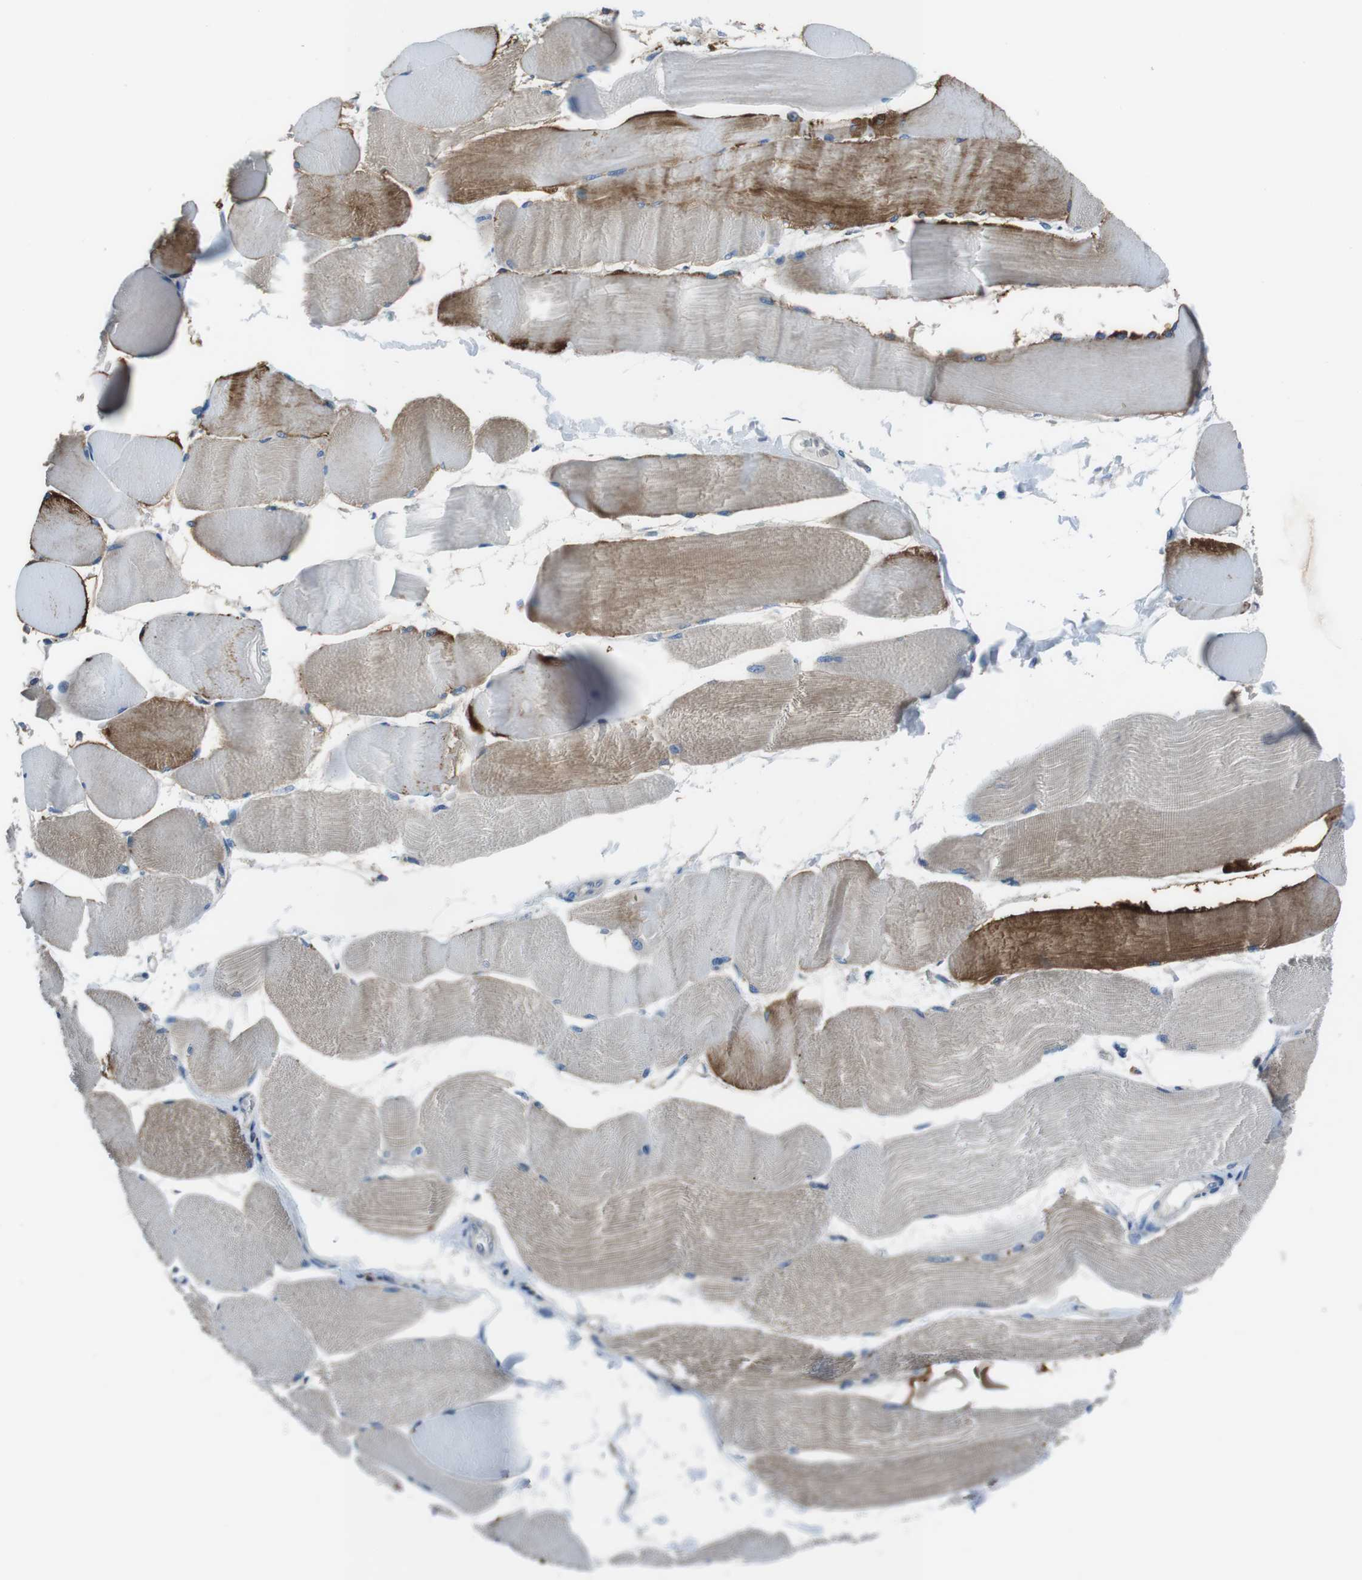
{"staining": {"intensity": "moderate", "quantity": "<25%", "location": "cytoplasmic/membranous"}, "tissue": "skeletal muscle", "cell_type": "Myocytes", "image_type": "normal", "snomed": [{"axis": "morphology", "description": "Normal tissue, NOS"}, {"axis": "morphology", "description": "Squamous cell carcinoma, NOS"}, {"axis": "topography", "description": "Skeletal muscle"}], "caption": "Moderate cytoplasmic/membranous expression is identified in about <25% of myocytes in unremarkable skeletal muscle. Nuclei are stained in blue.", "gene": "TULP3", "patient": {"sex": "male", "age": 51}}